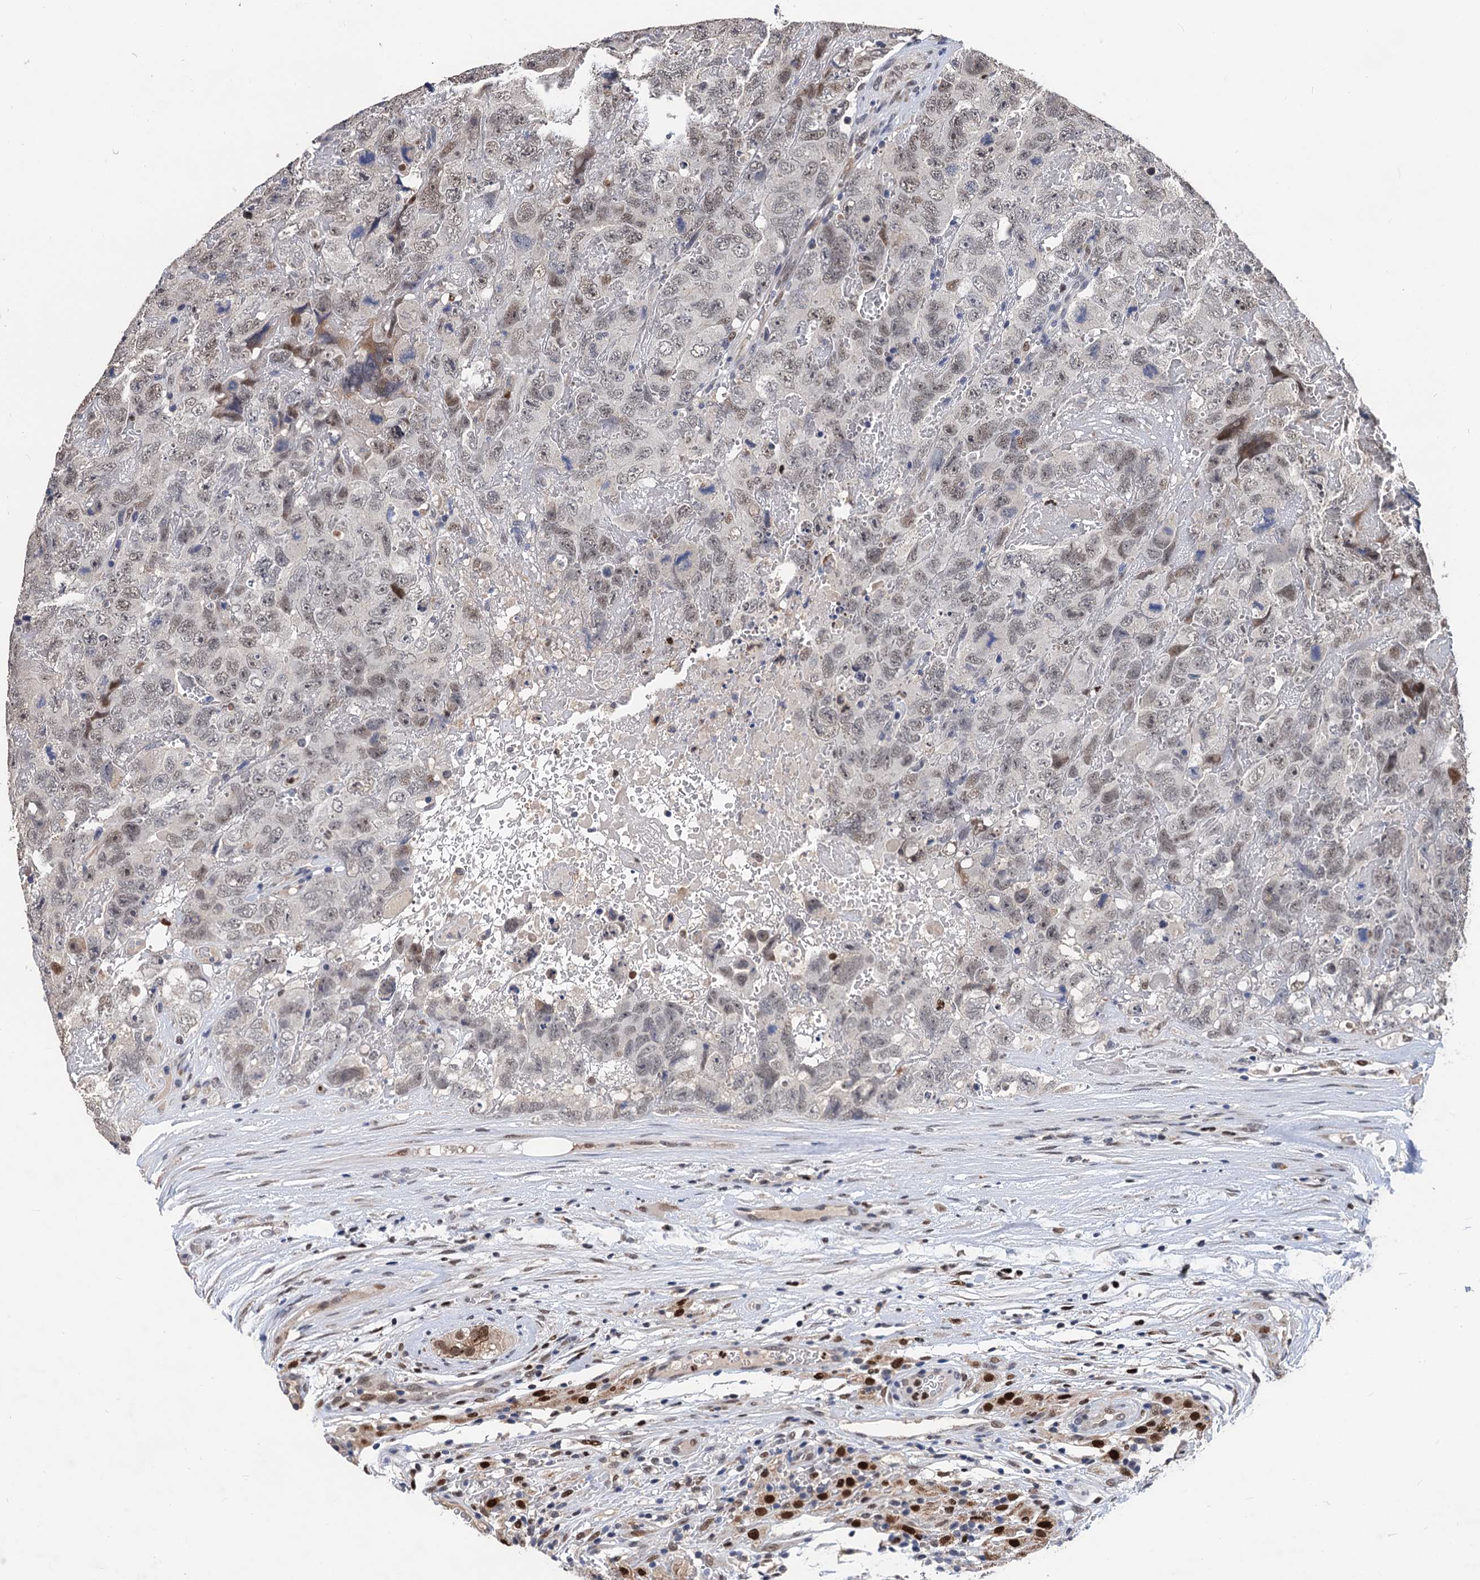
{"staining": {"intensity": "weak", "quantity": ">75%", "location": "nuclear"}, "tissue": "testis cancer", "cell_type": "Tumor cells", "image_type": "cancer", "snomed": [{"axis": "morphology", "description": "Carcinoma, Embryonal, NOS"}, {"axis": "topography", "description": "Testis"}], "caption": "Protein expression analysis of human testis cancer reveals weak nuclear expression in approximately >75% of tumor cells.", "gene": "TSEN34", "patient": {"sex": "male", "age": 45}}